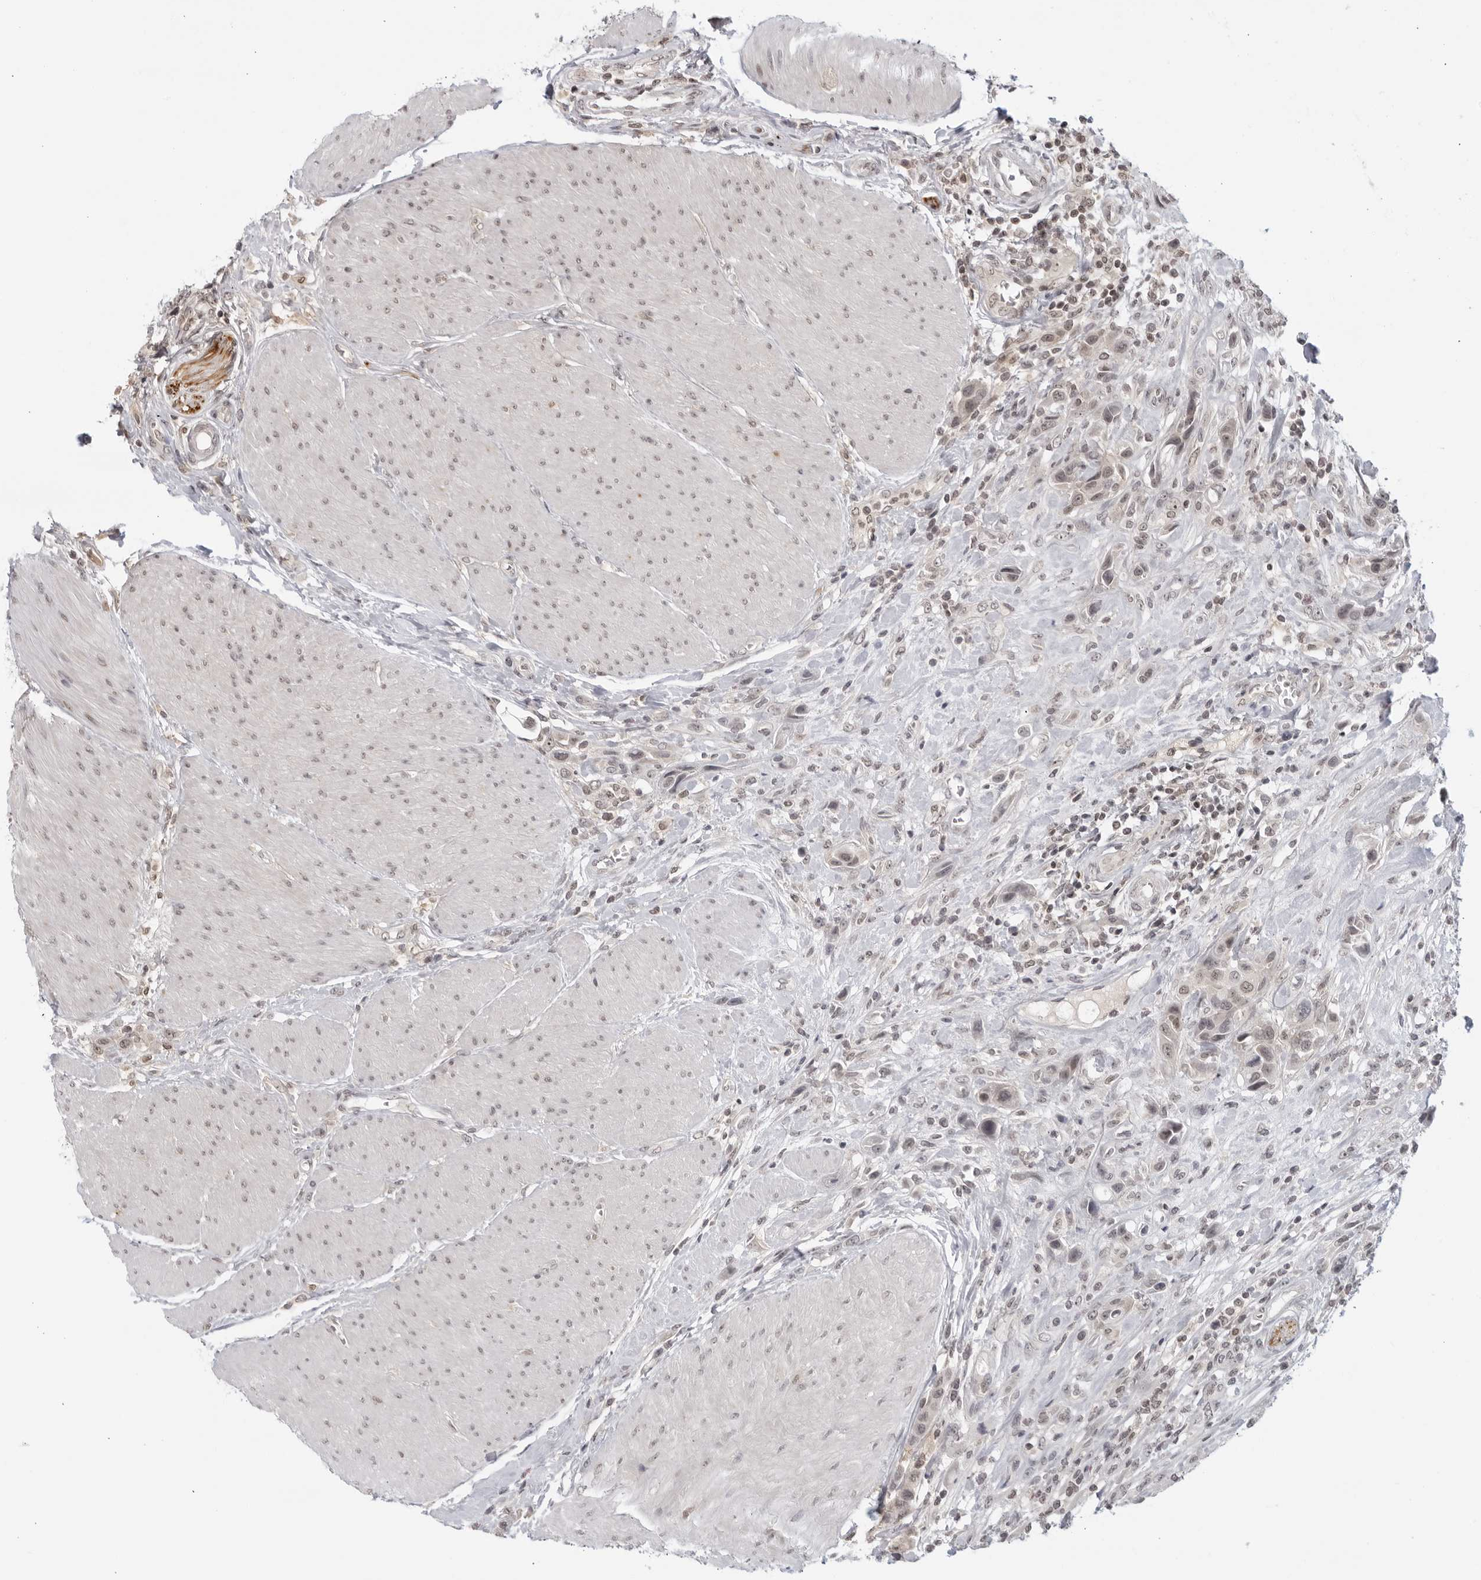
{"staining": {"intensity": "moderate", "quantity": "25%-75%", "location": "nuclear"}, "tissue": "urothelial cancer", "cell_type": "Tumor cells", "image_type": "cancer", "snomed": [{"axis": "morphology", "description": "Urothelial carcinoma, High grade"}, {"axis": "topography", "description": "Urinary bladder"}], "caption": "Urothelial cancer was stained to show a protein in brown. There is medium levels of moderate nuclear expression in about 25%-75% of tumor cells.", "gene": "CC2D1B", "patient": {"sex": "male", "age": 50}}